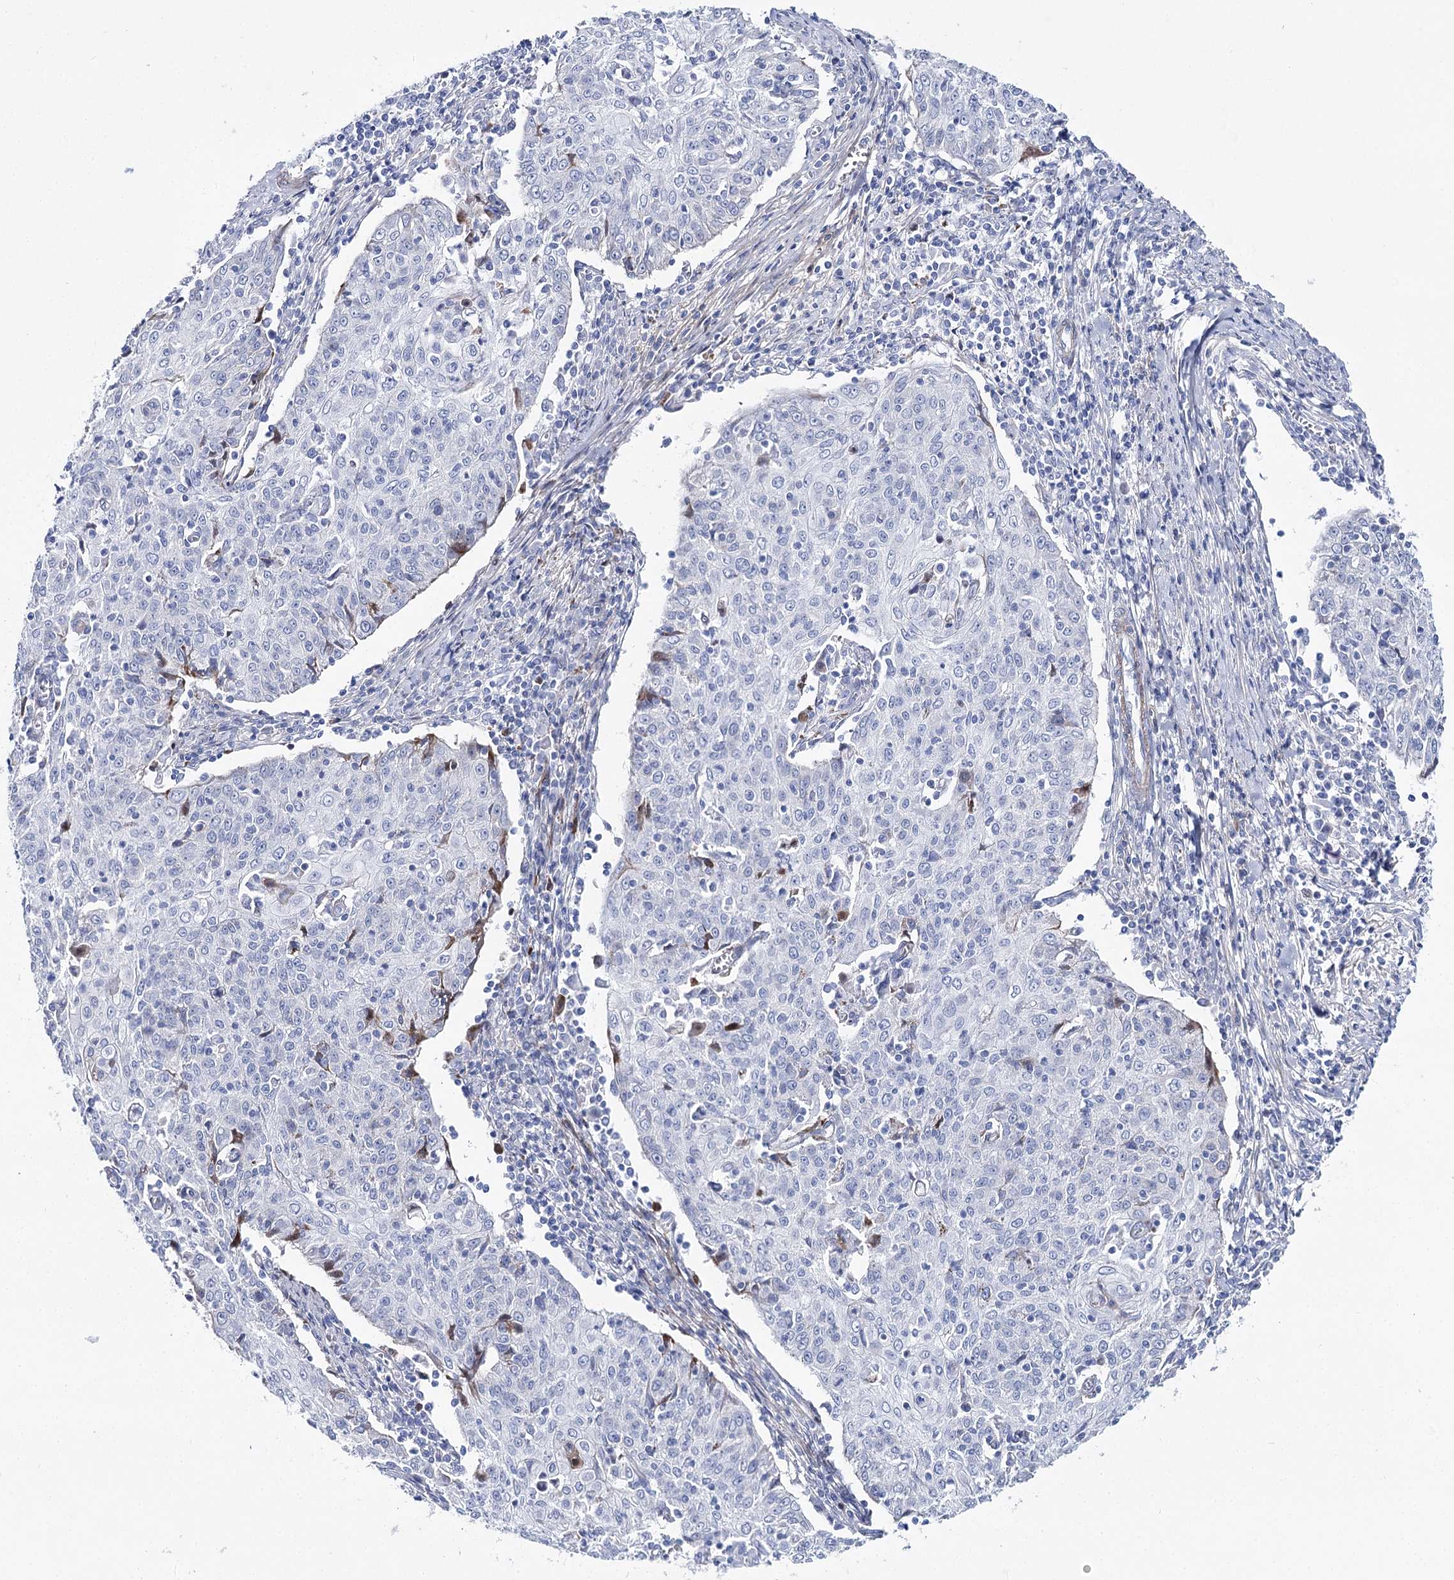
{"staining": {"intensity": "negative", "quantity": "none", "location": "none"}, "tissue": "cervical cancer", "cell_type": "Tumor cells", "image_type": "cancer", "snomed": [{"axis": "morphology", "description": "Squamous cell carcinoma, NOS"}, {"axis": "topography", "description": "Cervix"}], "caption": "The IHC histopathology image has no significant staining in tumor cells of cervical cancer (squamous cell carcinoma) tissue. (DAB IHC, high magnification).", "gene": "ANKRD23", "patient": {"sex": "female", "age": 48}}